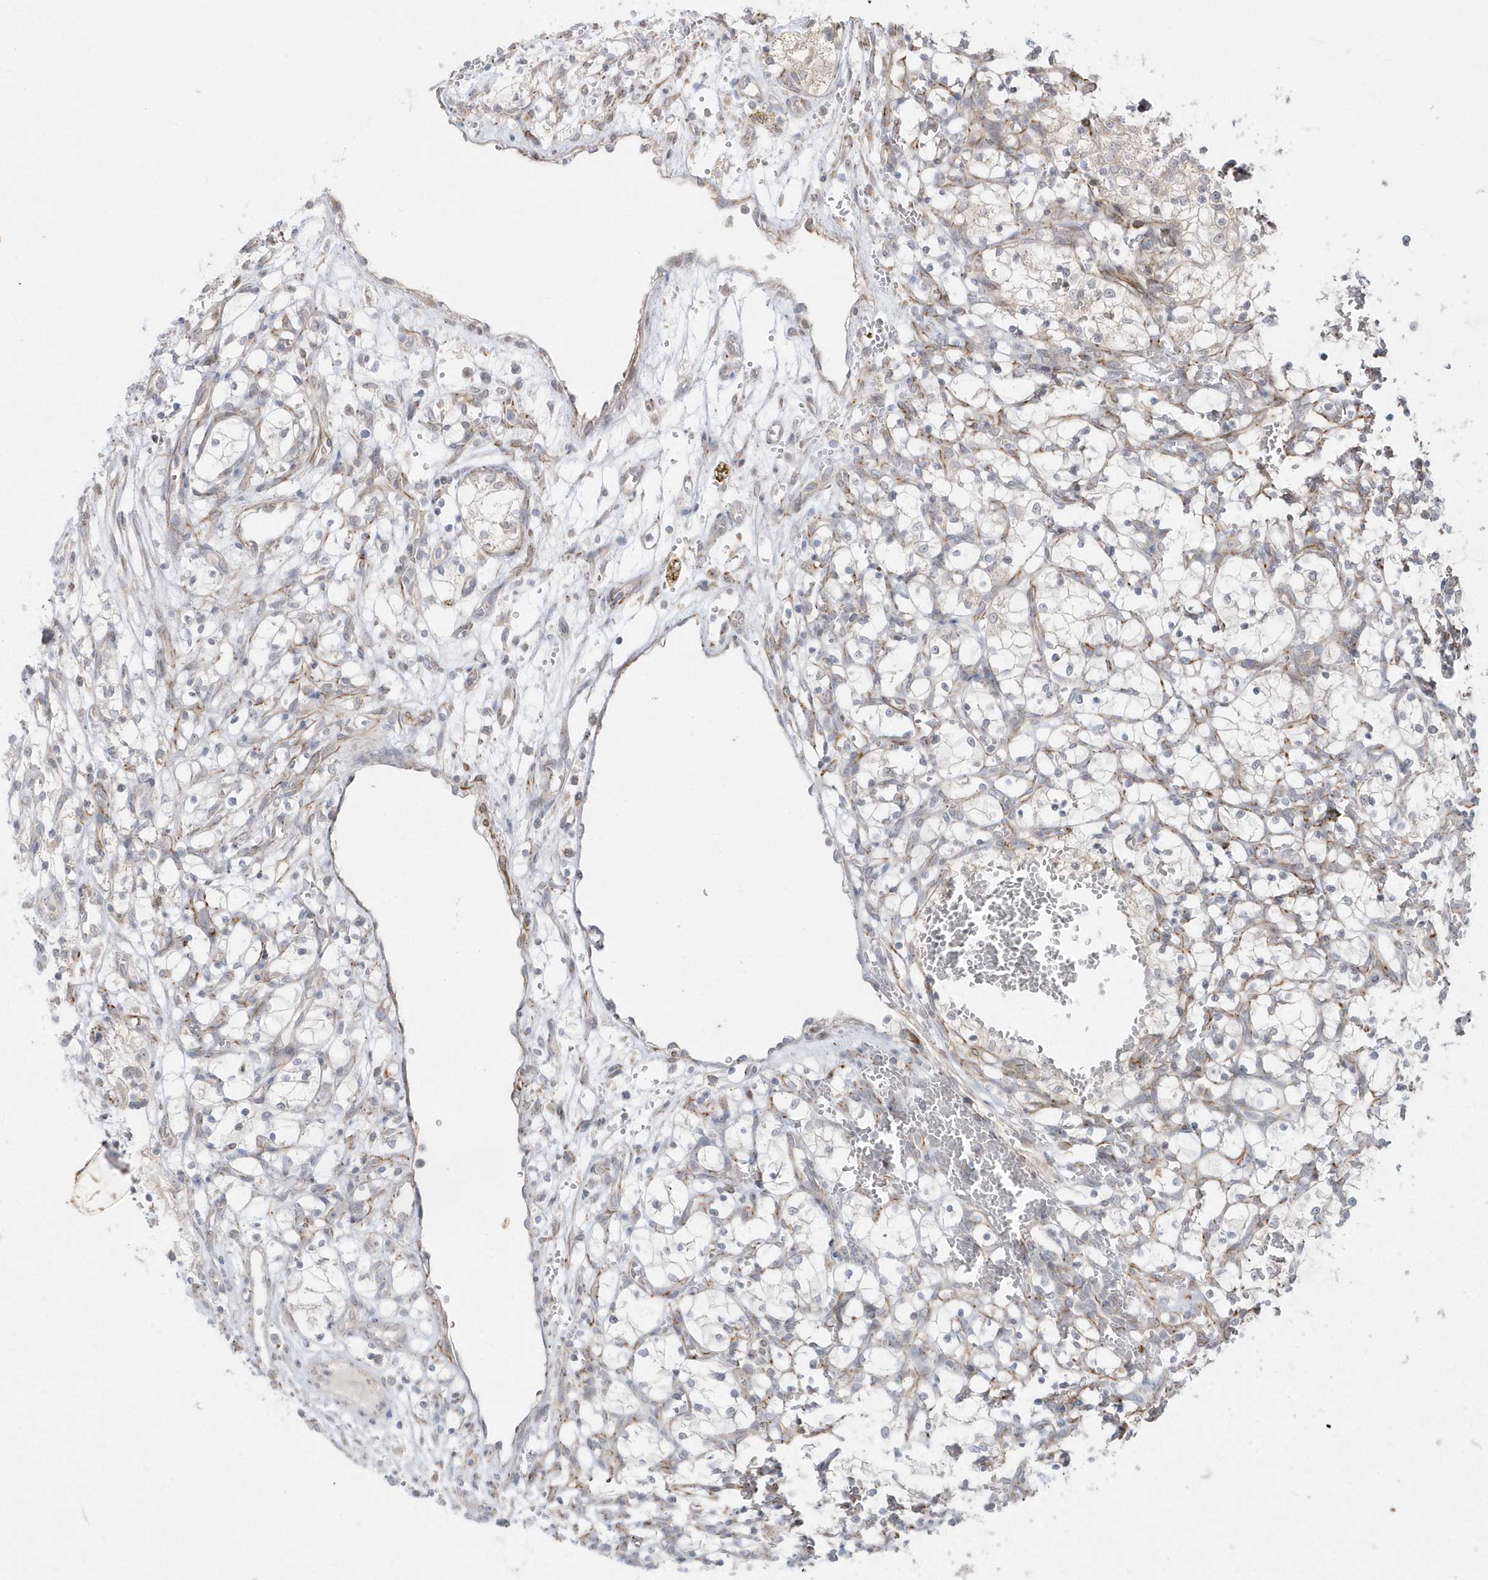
{"staining": {"intensity": "negative", "quantity": "none", "location": "none"}, "tissue": "renal cancer", "cell_type": "Tumor cells", "image_type": "cancer", "snomed": [{"axis": "morphology", "description": "Adenocarcinoma, NOS"}, {"axis": "topography", "description": "Kidney"}], "caption": "Human adenocarcinoma (renal) stained for a protein using immunohistochemistry (IHC) shows no staining in tumor cells.", "gene": "DHX57", "patient": {"sex": "female", "age": 69}}